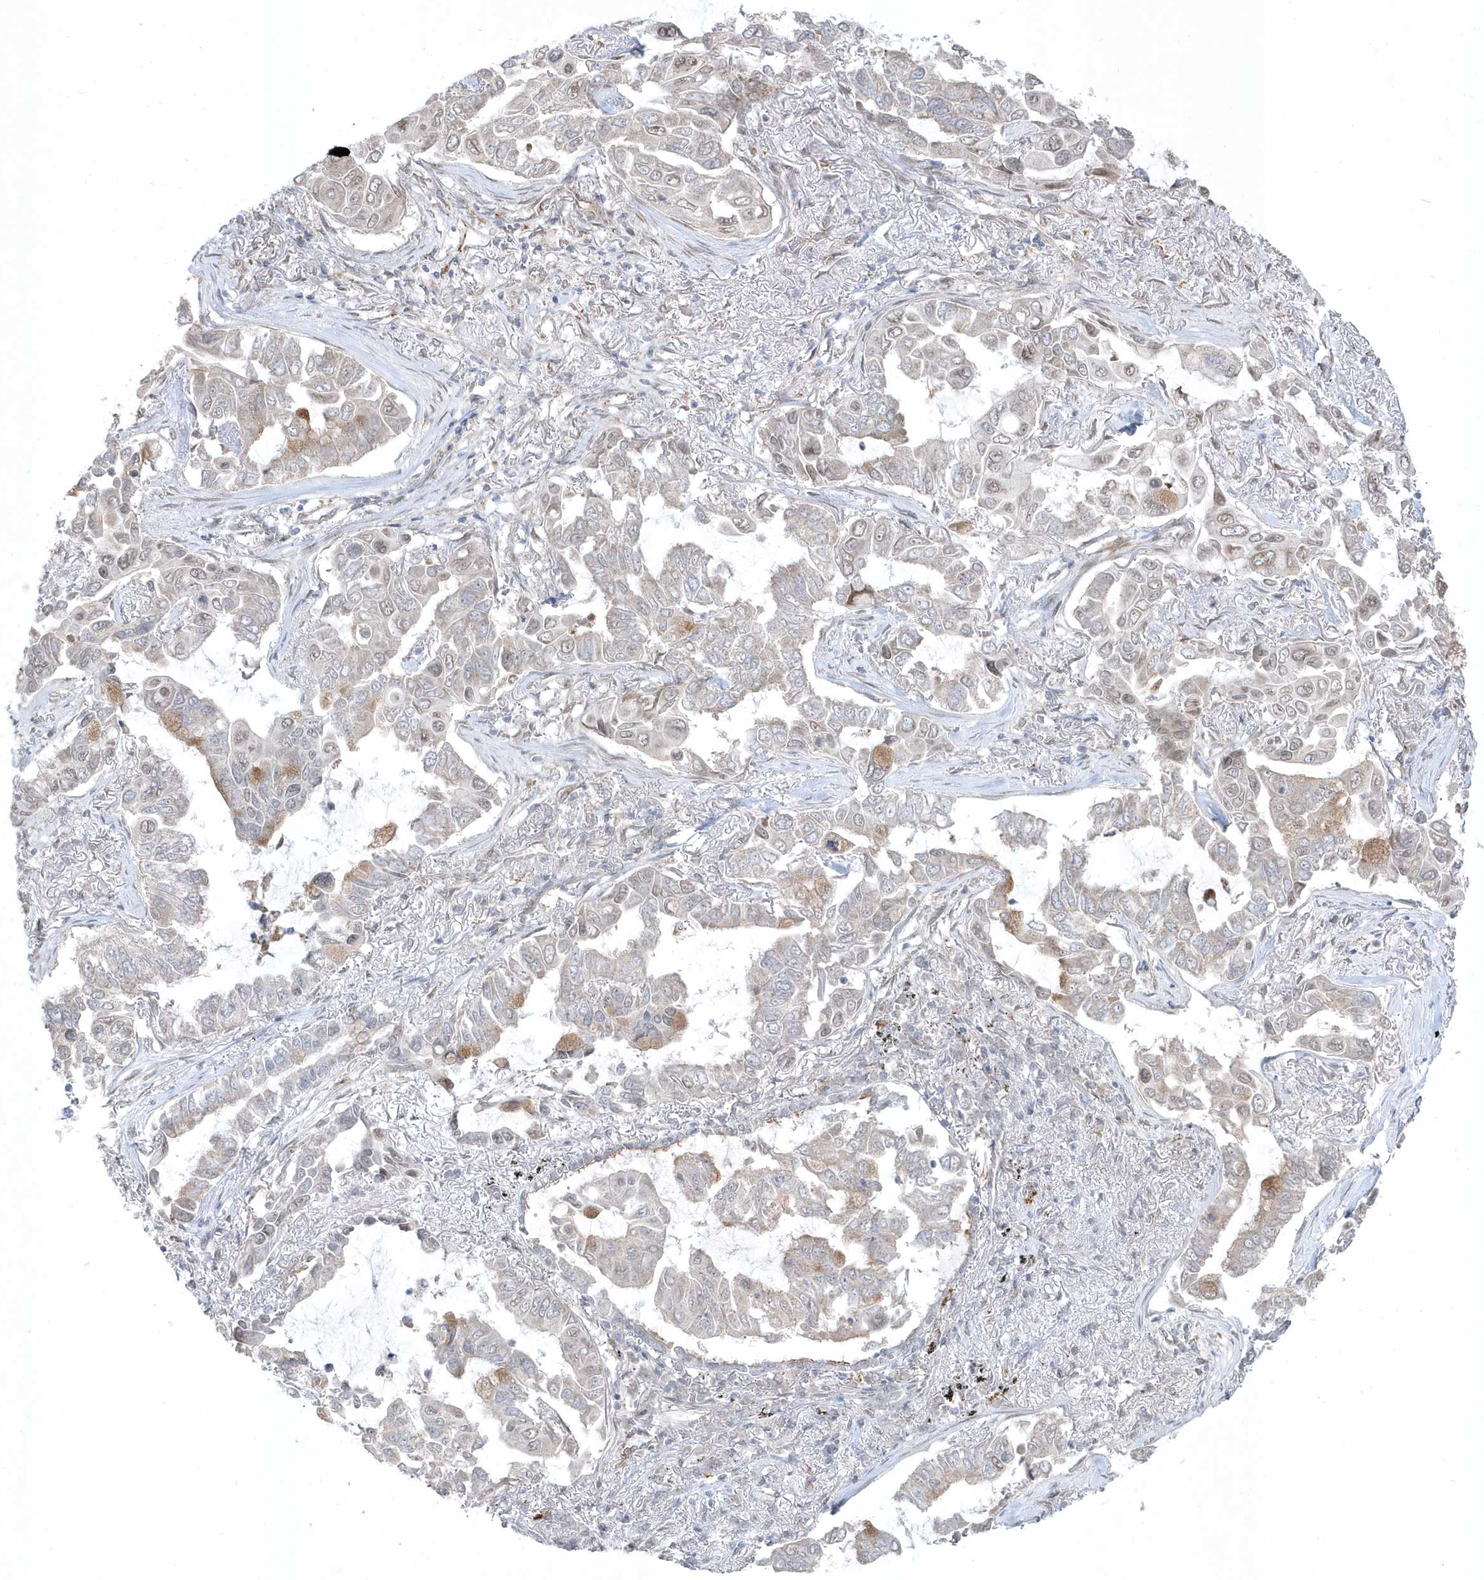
{"staining": {"intensity": "weak", "quantity": "<25%", "location": "cytoplasmic/membranous"}, "tissue": "lung cancer", "cell_type": "Tumor cells", "image_type": "cancer", "snomed": [{"axis": "morphology", "description": "Adenocarcinoma, NOS"}, {"axis": "topography", "description": "Lung"}], "caption": "Histopathology image shows no protein expression in tumor cells of adenocarcinoma (lung) tissue.", "gene": "DHX57", "patient": {"sex": "male", "age": 64}}